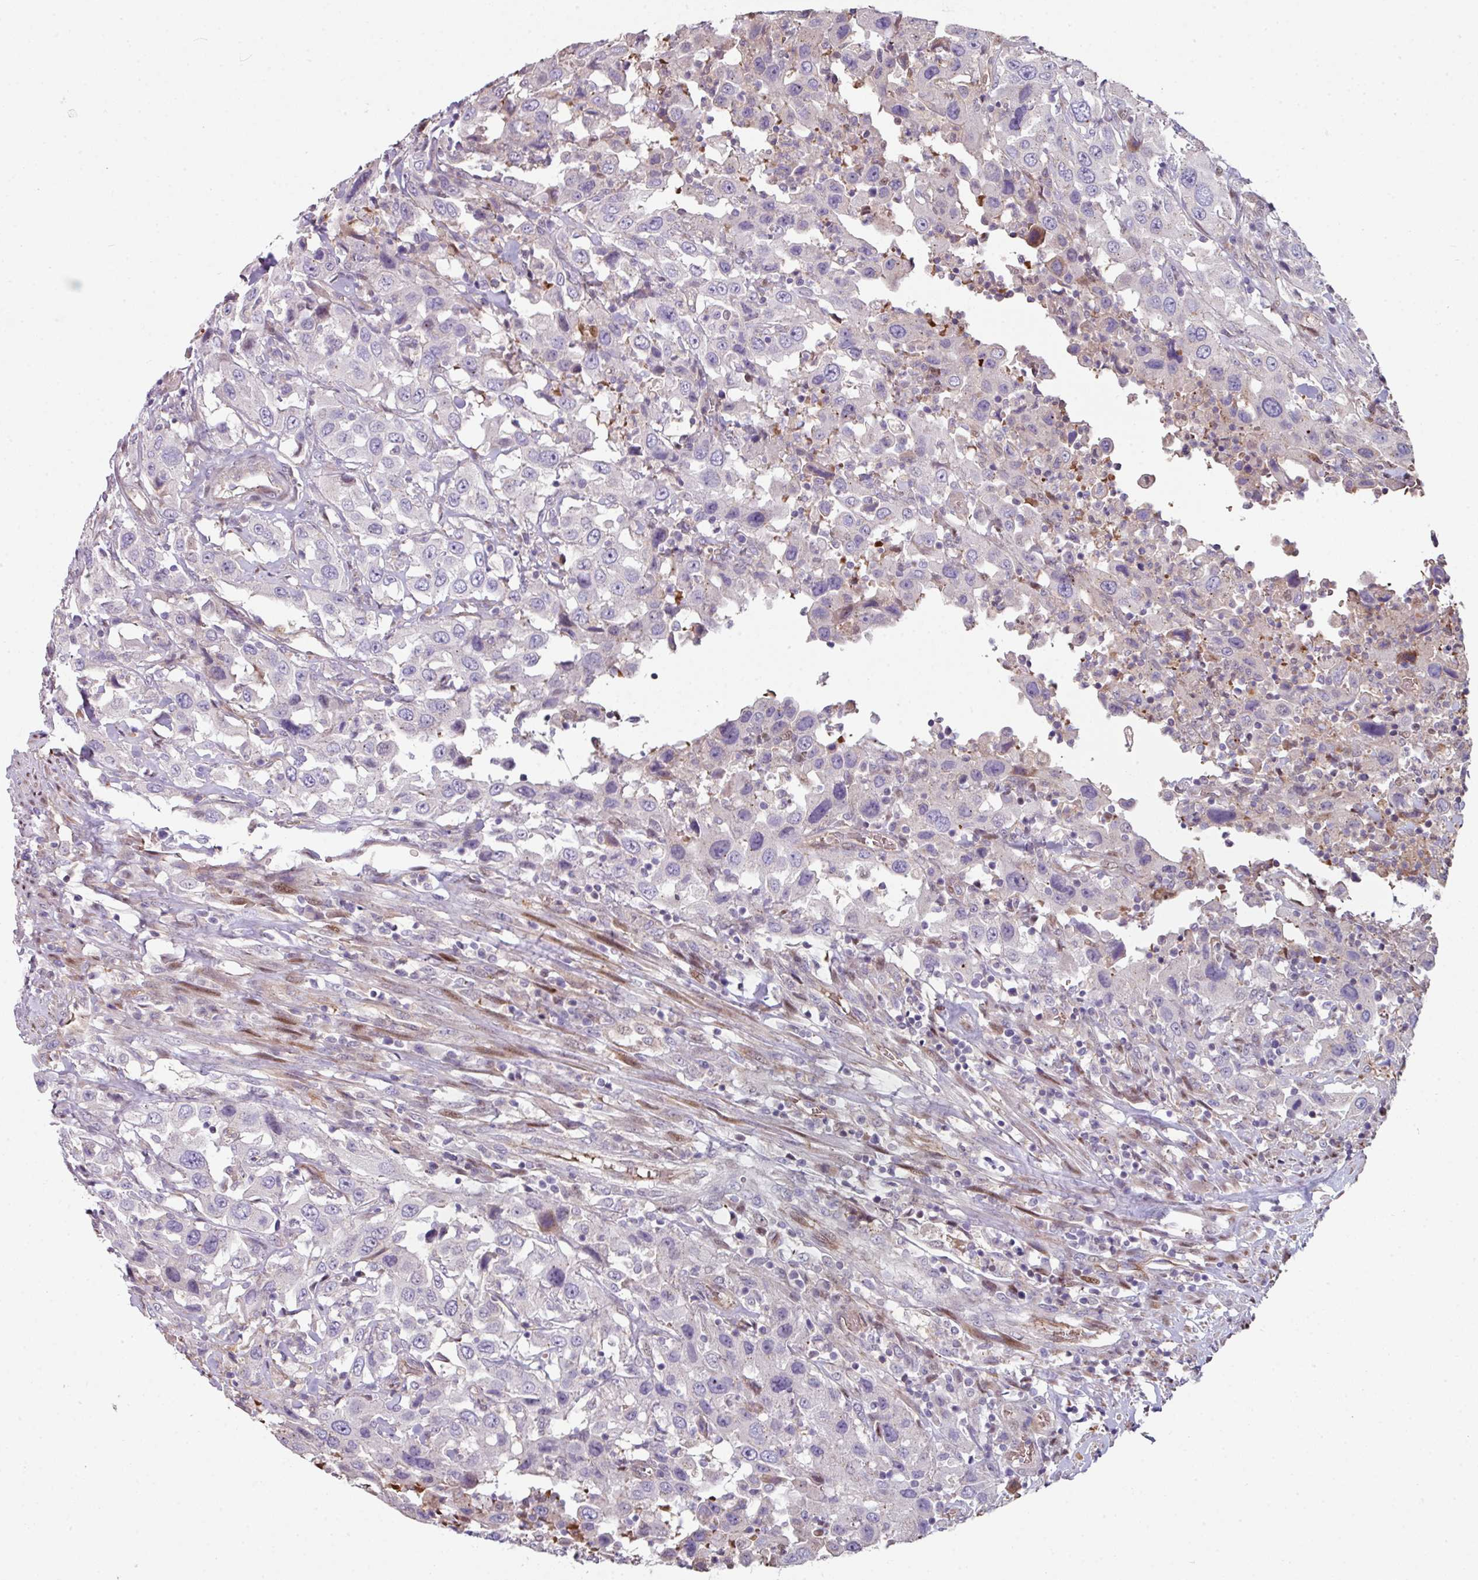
{"staining": {"intensity": "negative", "quantity": "none", "location": "none"}, "tissue": "urothelial cancer", "cell_type": "Tumor cells", "image_type": "cancer", "snomed": [{"axis": "morphology", "description": "Urothelial carcinoma, High grade"}, {"axis": "topography", "description": "Urinary bladder"}], "caption": "Human urothelial cancer stained for a protein using immunohistochemistry shows no positivity in tumor cells.", "gene": "ANO9", "patient": {"sex": "male", "age": 61}}